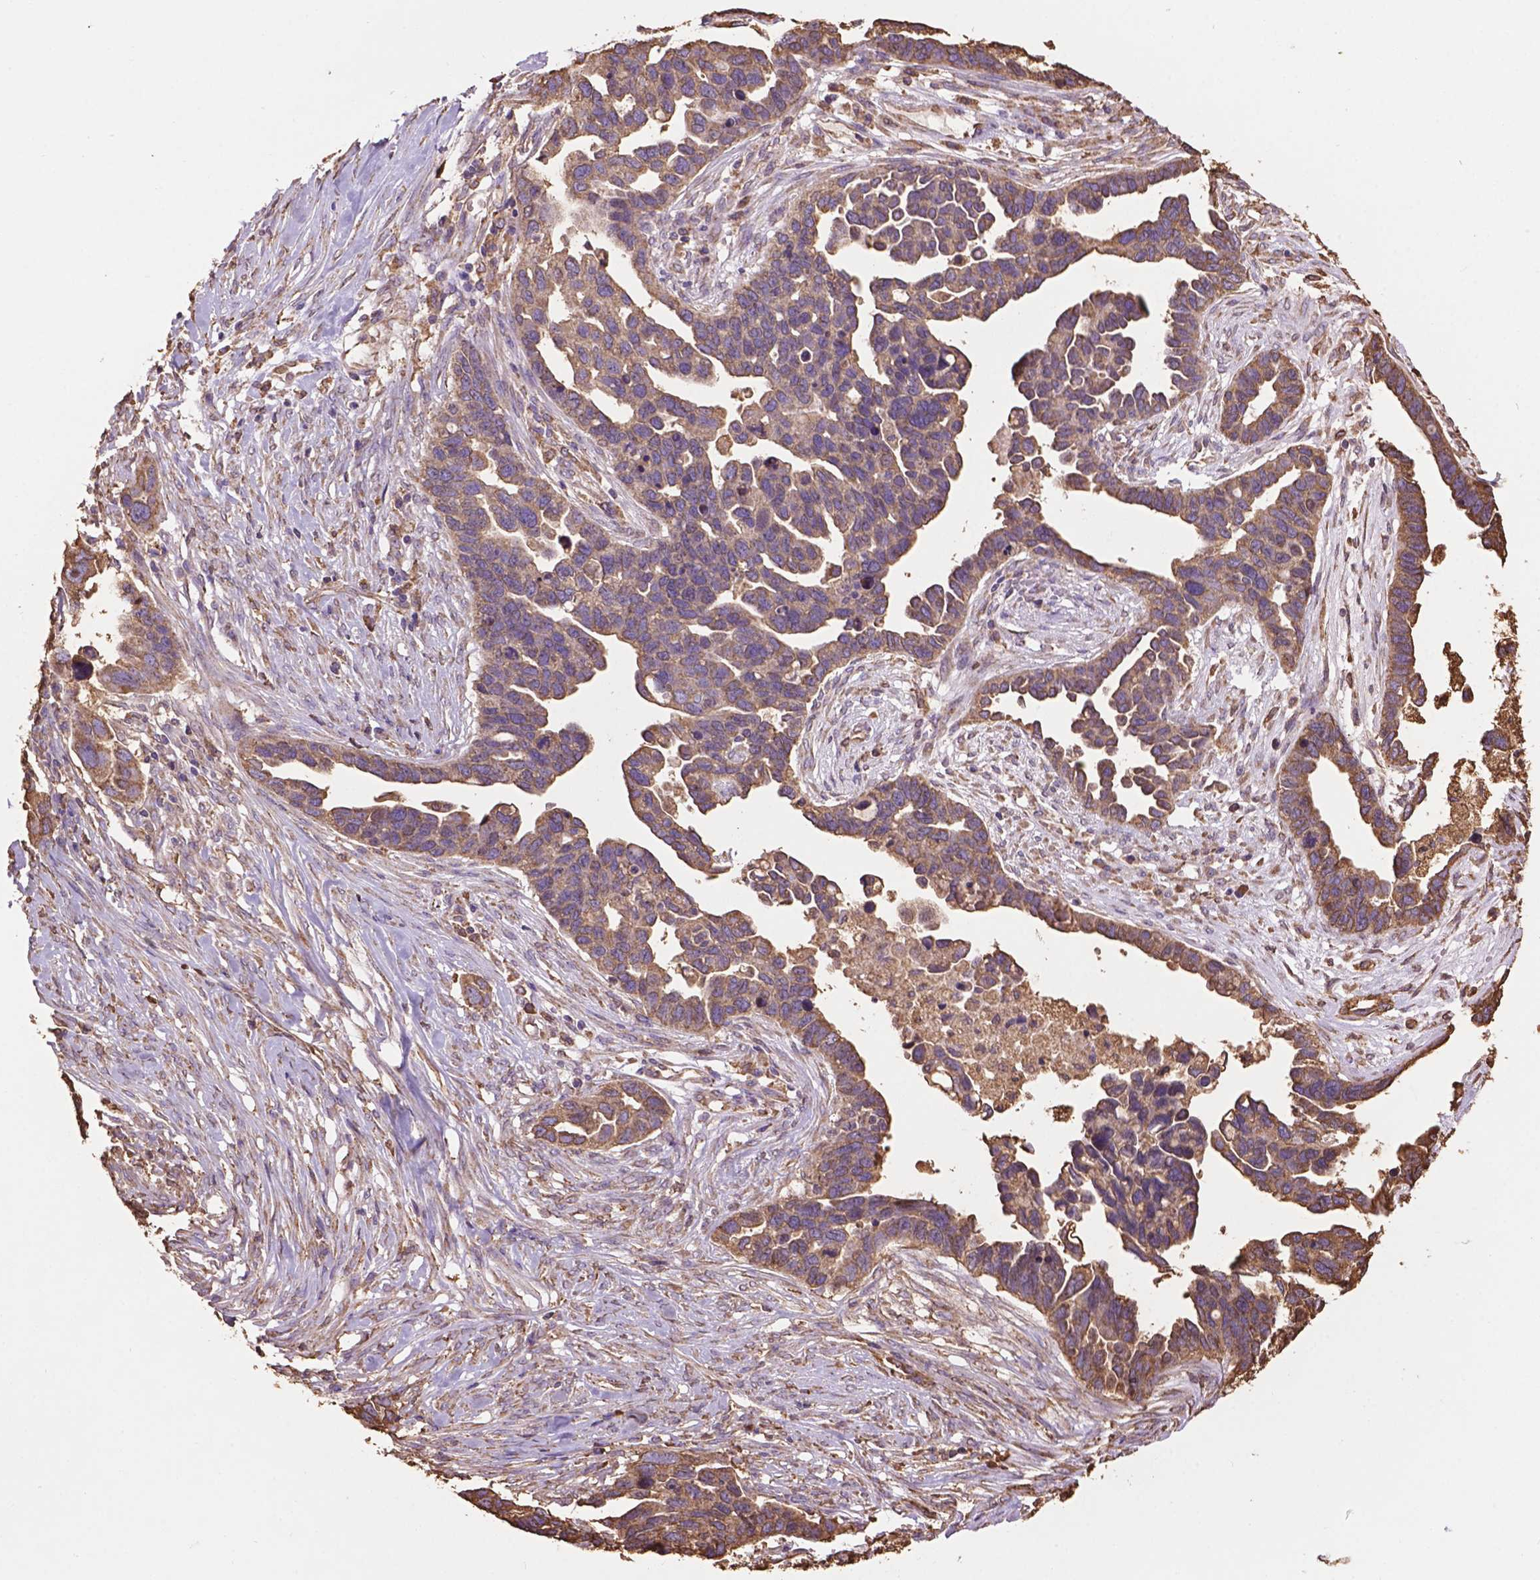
{"staining": {"intensity": "moderate", "quantity": ">75%", "location": "cytoplasmic/membranous"}, "tissue": "ovarian cancer", "cell_type": "Tumor cells", "image_type": "cancer", "snomed": [{"axis": "morphology", "description": "Cystadenocarcinoma, serous, NOS"}, {"axis": "topography", "description": "Ovary"}], "caption": "Immunohistochemical staining of ovarian cancer (serous cystadenocarcinoma) exhibits medium levels of moderate cytoplasmic/membranous positivity in approximately >75% of tumor cells.", "gene": "PPP2R5E", "patient": {"sex": "female", "age": 54}}